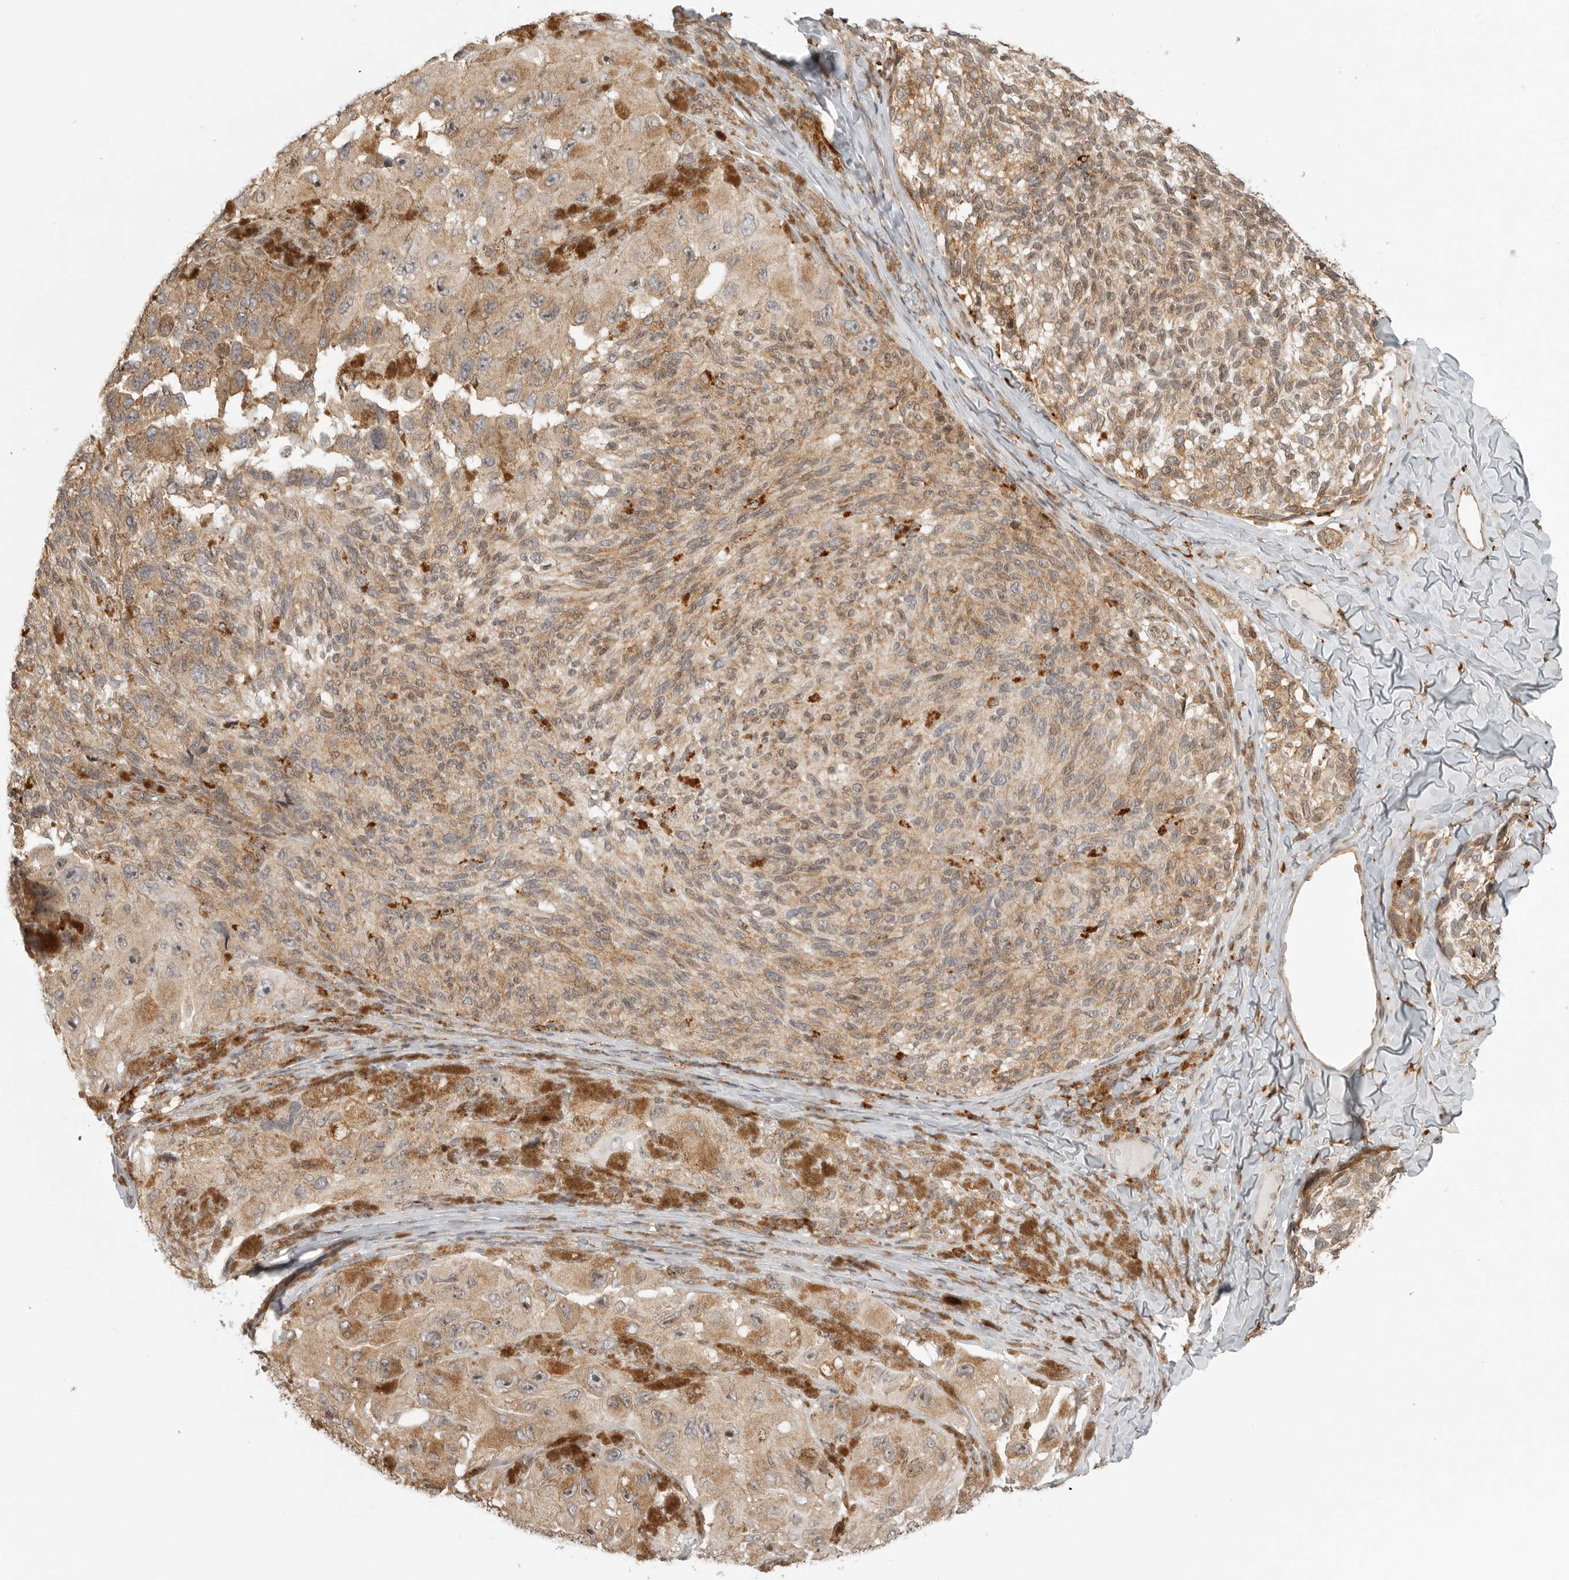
{"staining": {"intensity": "moderate", "quantity": ">75%", "location": "cytoplasmic/membranous"}, "tissue": "melanoma", "cell_type": "Tumor cells", "image_type": "cancer", "snomed": [{"axis": "morphology", "description": "Malignant melanoma, NOS"}, {"axis": "topography", "description": "Skin"}], "caption": "Immunohistochemical staining of malignant melanoma displays moderate cytoplasmic/membranous protein staining in about >75% of tumor cells. The protein of interest is shown in brown color, while the nuclei are stained blue.", "gene": "IDUA", "patient": {"sex": "female", "age": 73}}